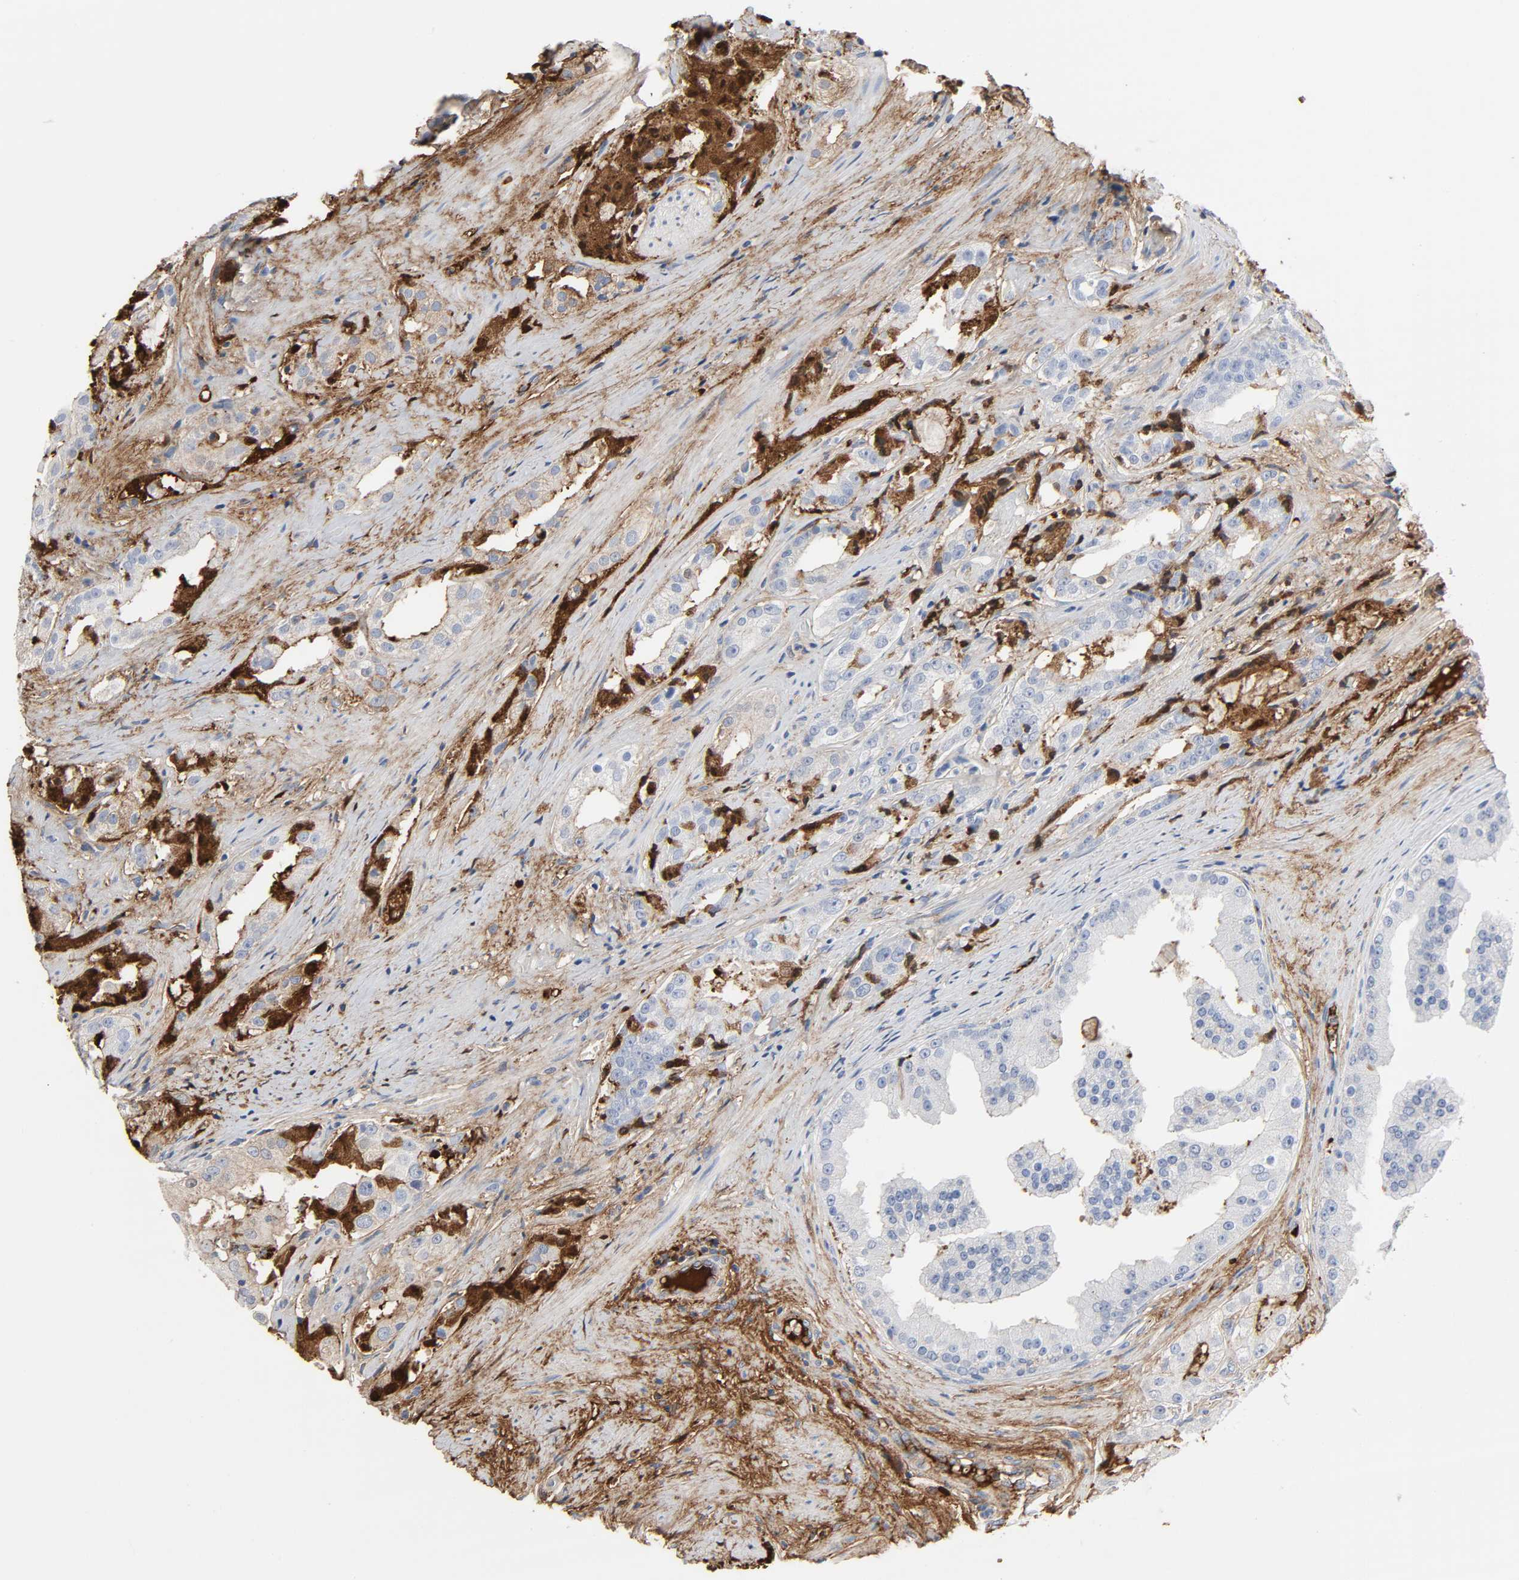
{"staining": {"intensity": "moderate", "quantity": "25%-75%", "location": "cytoplasmic/membranous"}, "tissue": "prostate cancer", "cell_type": "Tumor cells", "image_type": "cancer", "snomed": [{"axis": "morphology", "description": "Adenocarcinoma, High grade"}, {"axis": "topography", "description": "Prostate"}], "caption": "Moderate cytoplasmic/membranous protein positivity is present in approximately 25%-75% of tumor cells in prostate adenocarcinoma (high-grade). The protein is shown in brown color, while the nuclei are stained blue.", "gene": "C3", "patient": {"sex": "male", "age": 73}}